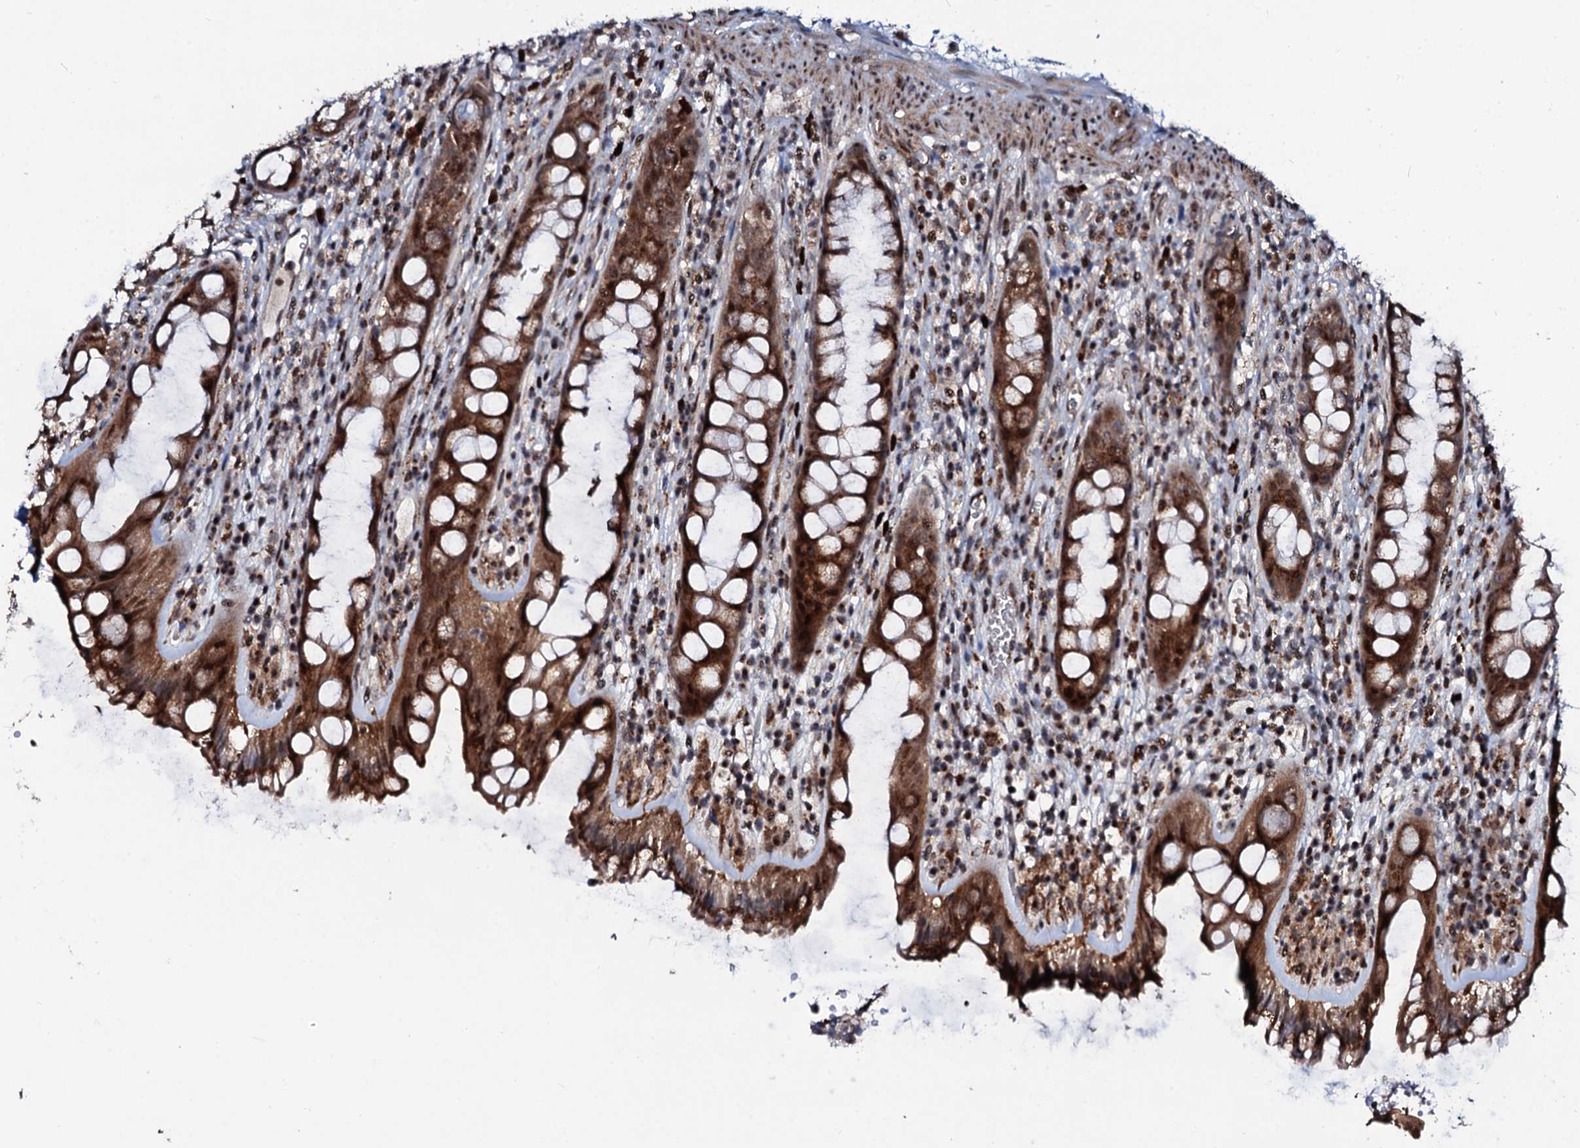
{"staining": {"intensity": "strong", "quantity": ">75%", "location": "cytoplasmic/membranous"}, "tissue": "rectum", "cell_type": "Glandular cells", "image_type": "normal", "snomed": [{"axis": "morphology", "description": "Normal tissue, NOS"}, {"axis": "topography", "description": "Rectum"}], "caption": "Glandular cells demonstrate strong cytoplasmic/membranous staining in approximately >75% of cells in unremarkable rectum. Nuclei are stained in blue.", "gene": "COG6", "patient": {"sex": "female", "age": 57}}